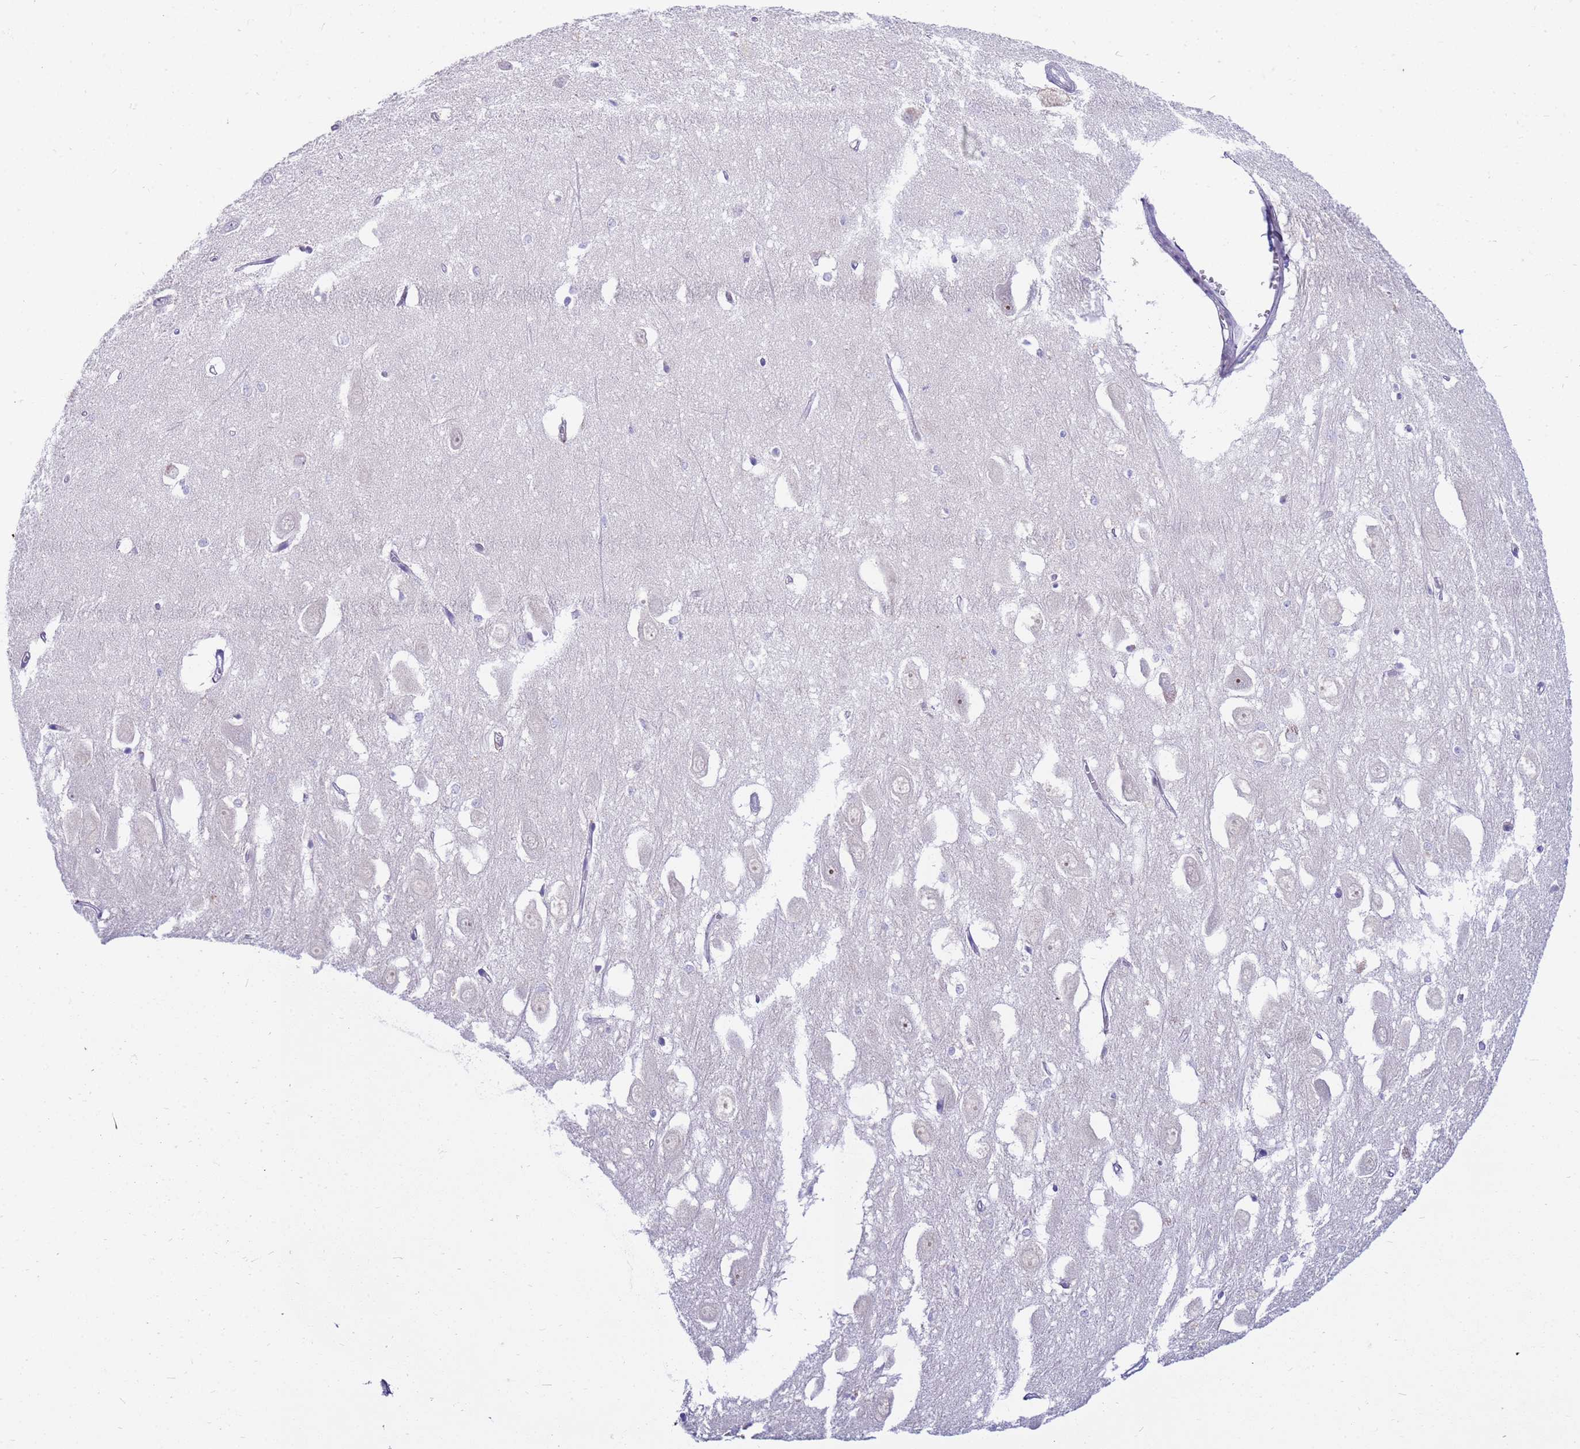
{"staining": {"intensity": "negative", "quantity": "none", "location": "none"}, "tissue": "hippocampus", "cell_type": "Glial cells", "image_type": "normal", "snomed": [{"axis": "morphology", "description": "Normal tissue, NOS"}, {"axis": "topography", "description": "Hippocampus"}], "caption": "Immunohistochemistry of benign hippocampus displays no positivity in glial cells.", "gene": "LRATD1", "patient": {"sex": "female", "age": 64}}